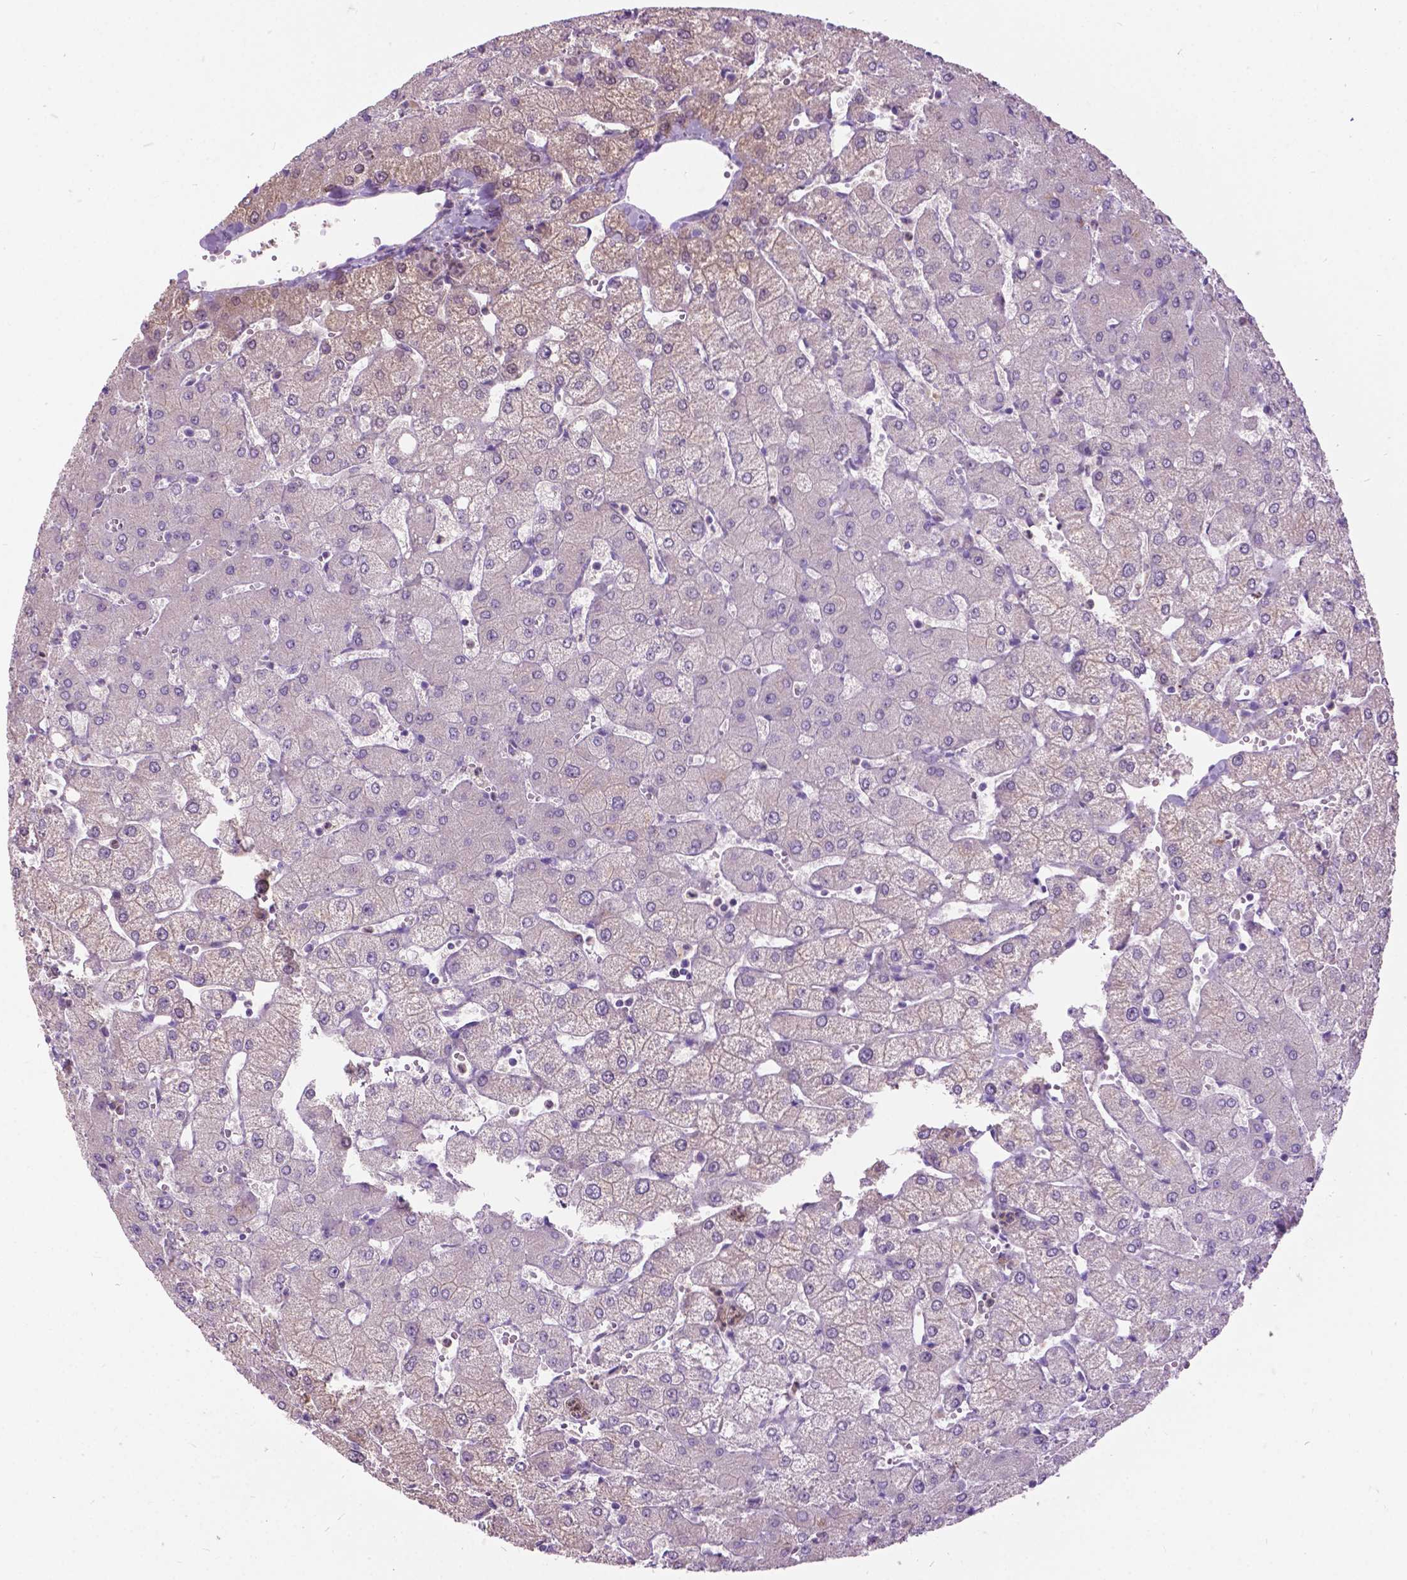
{"staining": {"intensity": "negative", "quantity": "none", "location": "none"}, "tissue": "liver", "cell_type": "Cholangiocytes", "image_type": "normal", "snomed": [{"axis": "morphology", "description": "Normal tissue, NOS"}, {"axis": "topography", "description": "Liver"}], "caption": "DAB (3,3'-diaminobenzidine) immunohistochemical staining of normal liver demonstrates no significant expression in cholangiocytes.", "gene": "PRR35", "patient": {"sex": "female", "age": 54}}